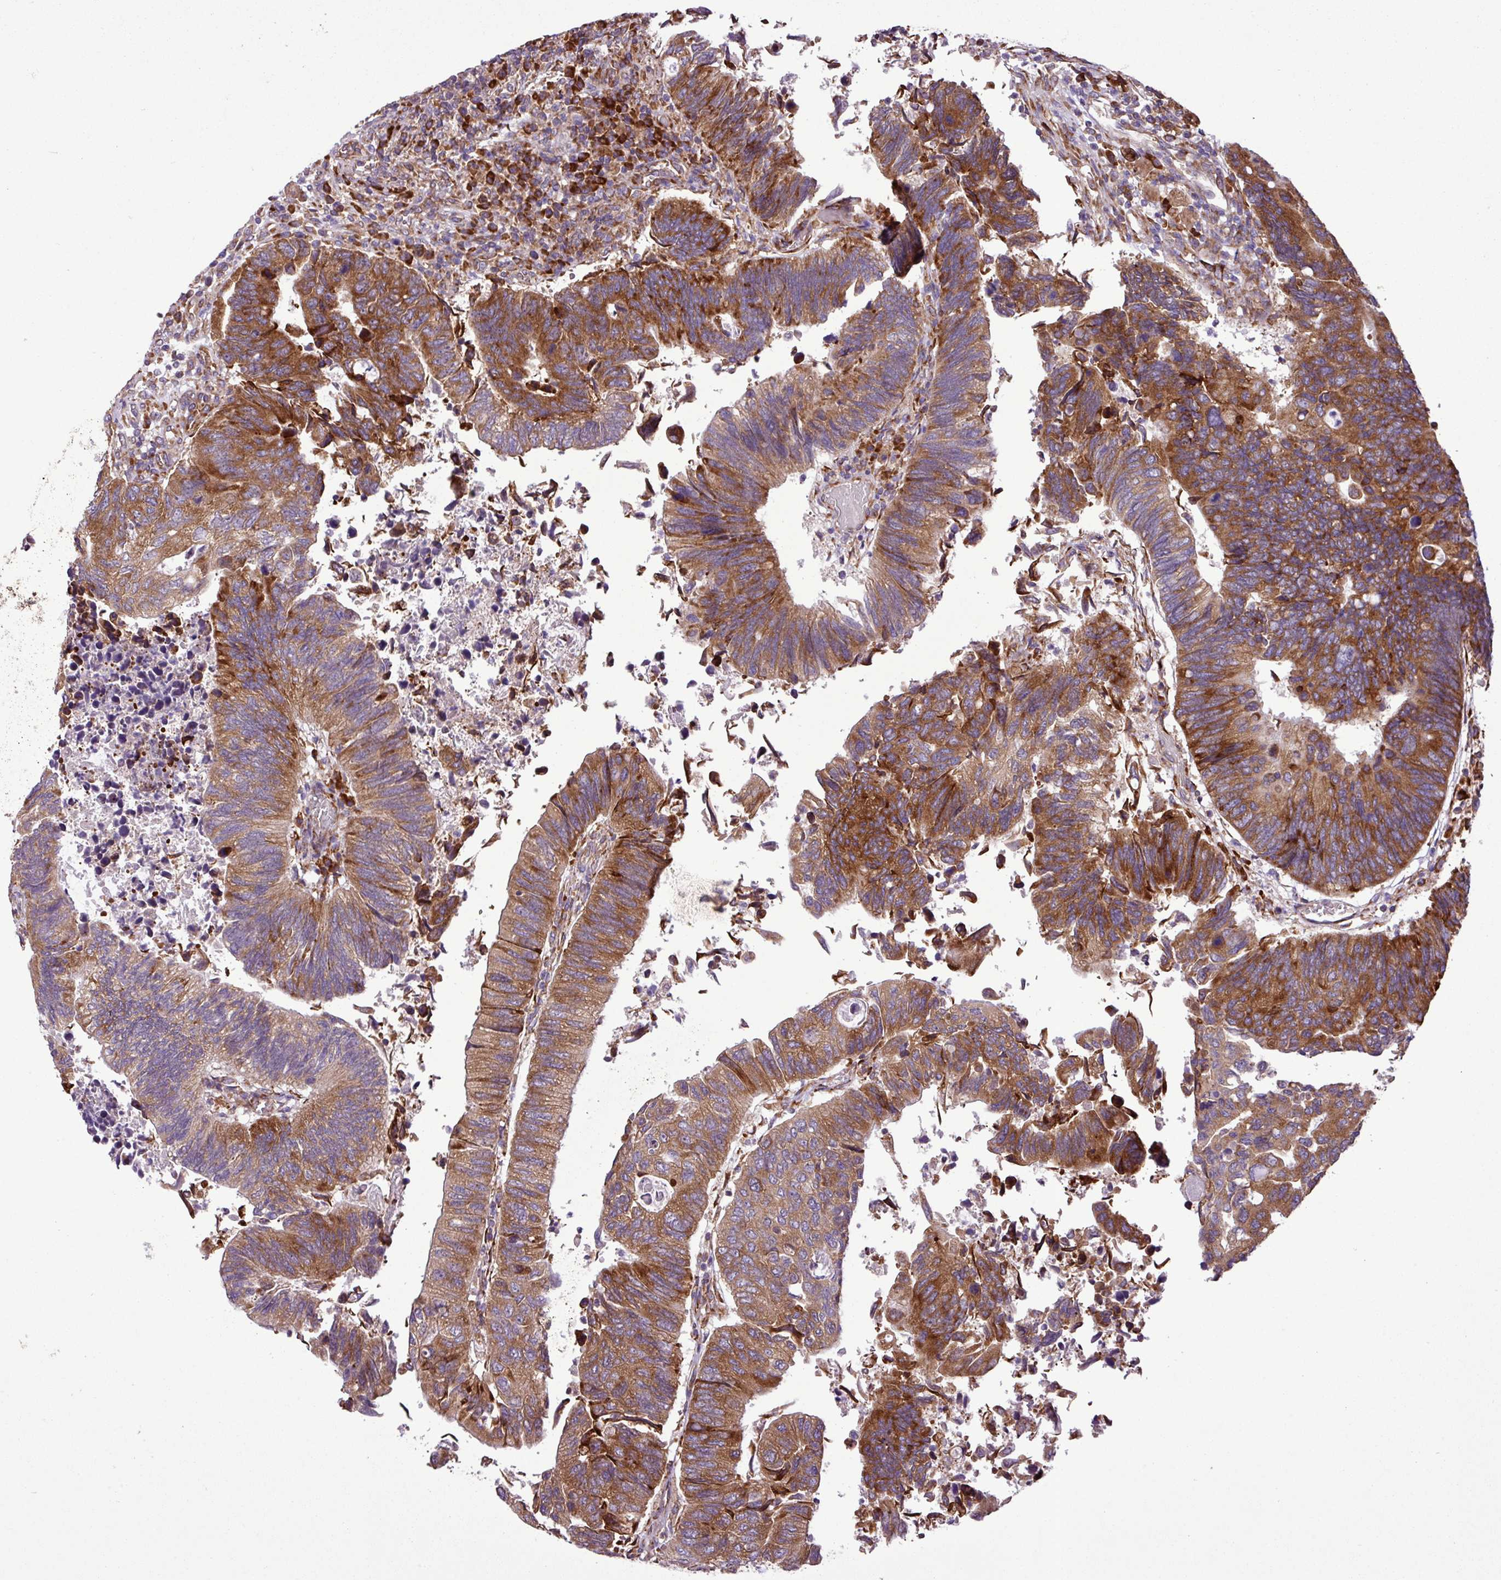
{"staining": {"intensity": "moderate", "quantity": ">75%", "location": "cytoplasmic/membranous"}, "tissue": "colorectal cancer", "cell_type": "Tumor cells", "image_type": "cancer", "snomed": [{"axis": "morphology", "description": "Adenocarcinoma, NOS"}, {"axis": "topography", "description": "Colon"}], "caption": "Tumor cells demonstrate medium levels of moderate cytoplasmic/membranous expression in about >75% of cells in human colorectal cancer. (IHC, brightfield microscopy, high magnification).", "gene": "RPL13", "patient": {"sex": "male", "age": 87}}